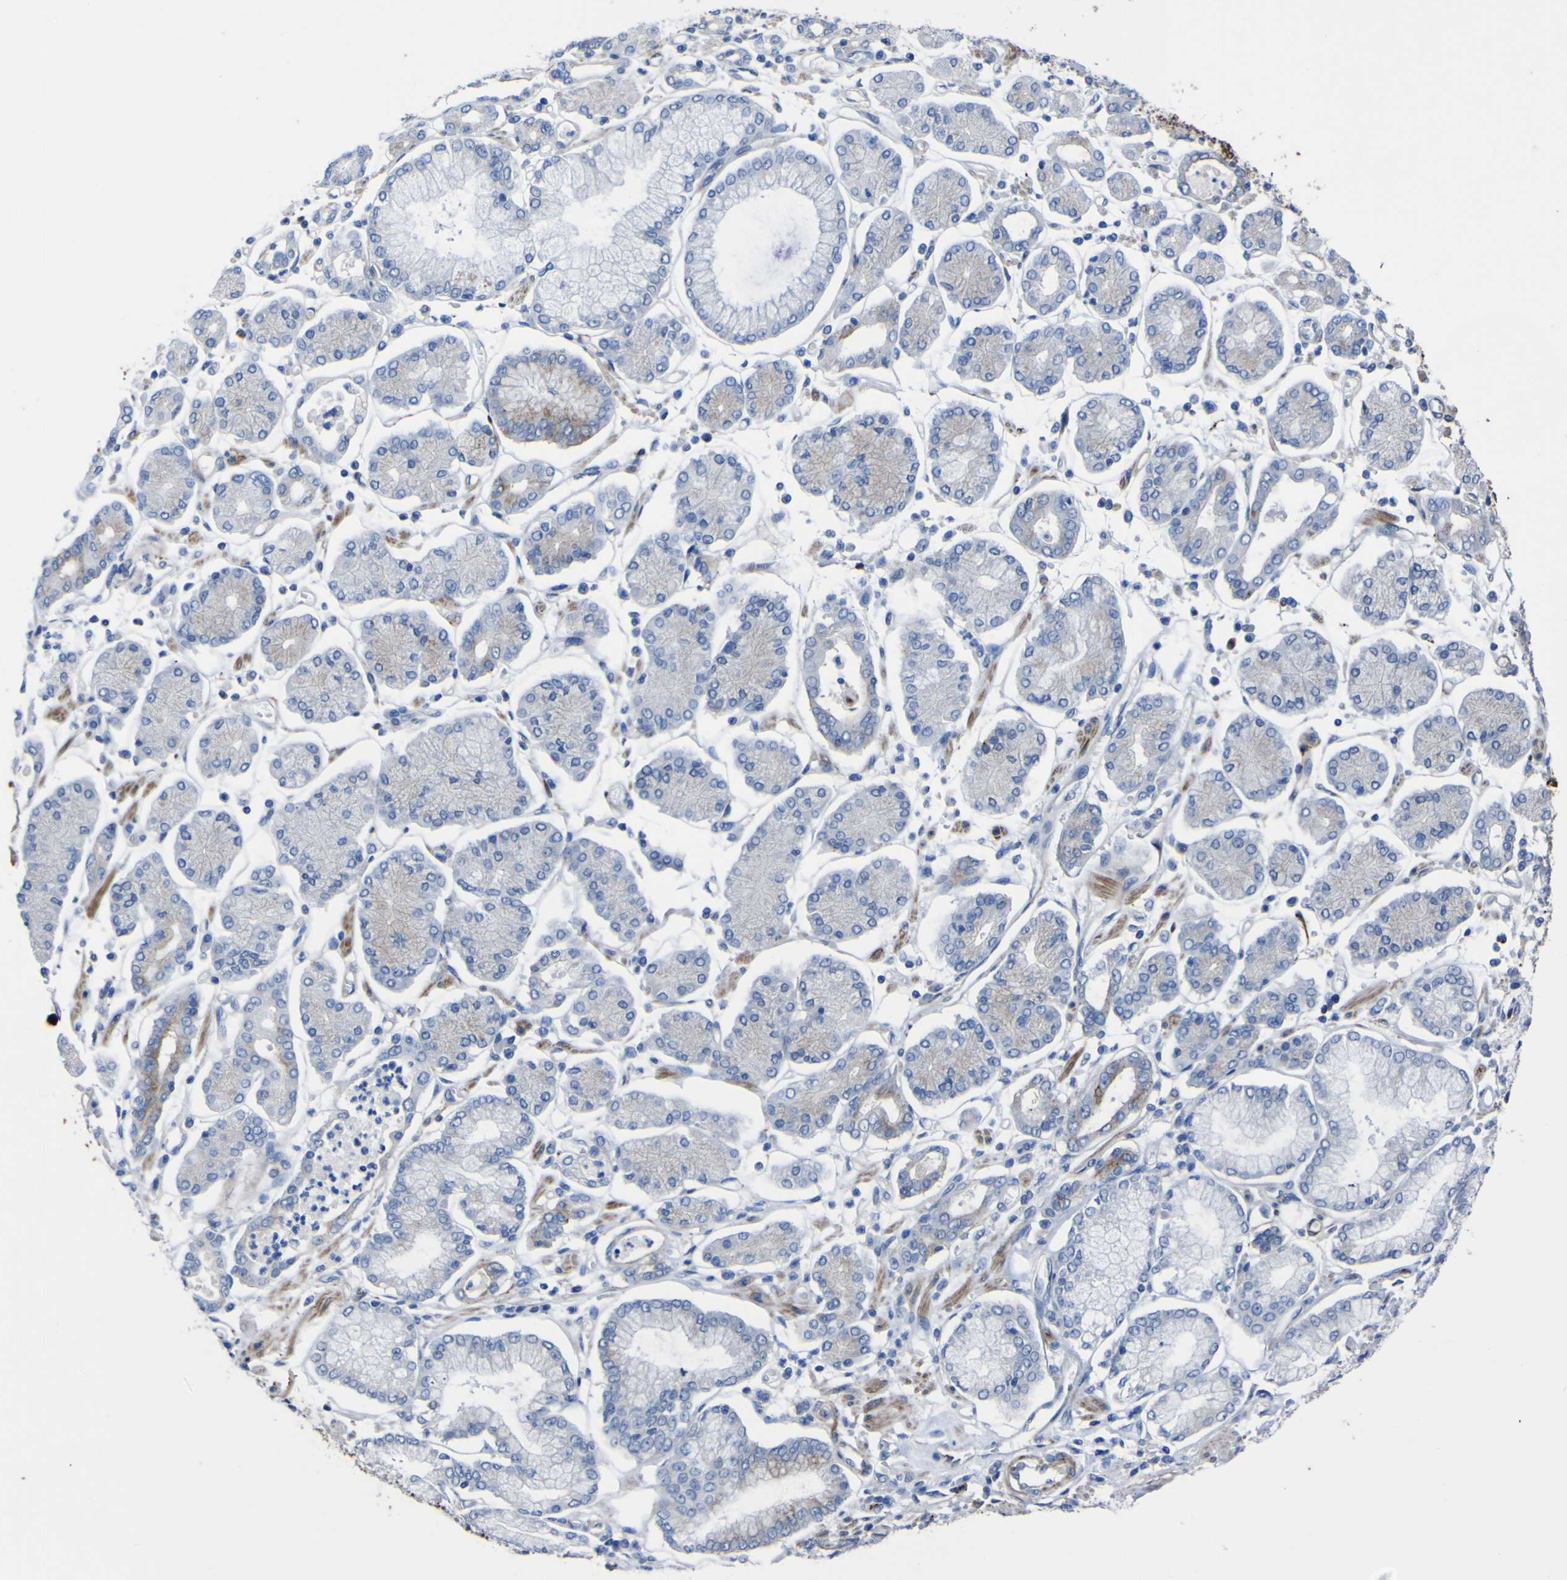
{"staining": {"intensity": "negative", "quantity": "none", "location": "none"}, "tissue": "stomach cancer", "cell_type": "Tumor cells", "image_type": "cancer", "snomed": [{"axis": "morphology", "description": "Adenocarcinoma, NOS"}, {"axis": "topography", "description": "Stomach"}], "caption": "Tumor cells are negative for brown protein staining in stomach cancer (adenocarcinoma).", "gene": "AGO4", "patient": {"sex": "male", "age": 76}}